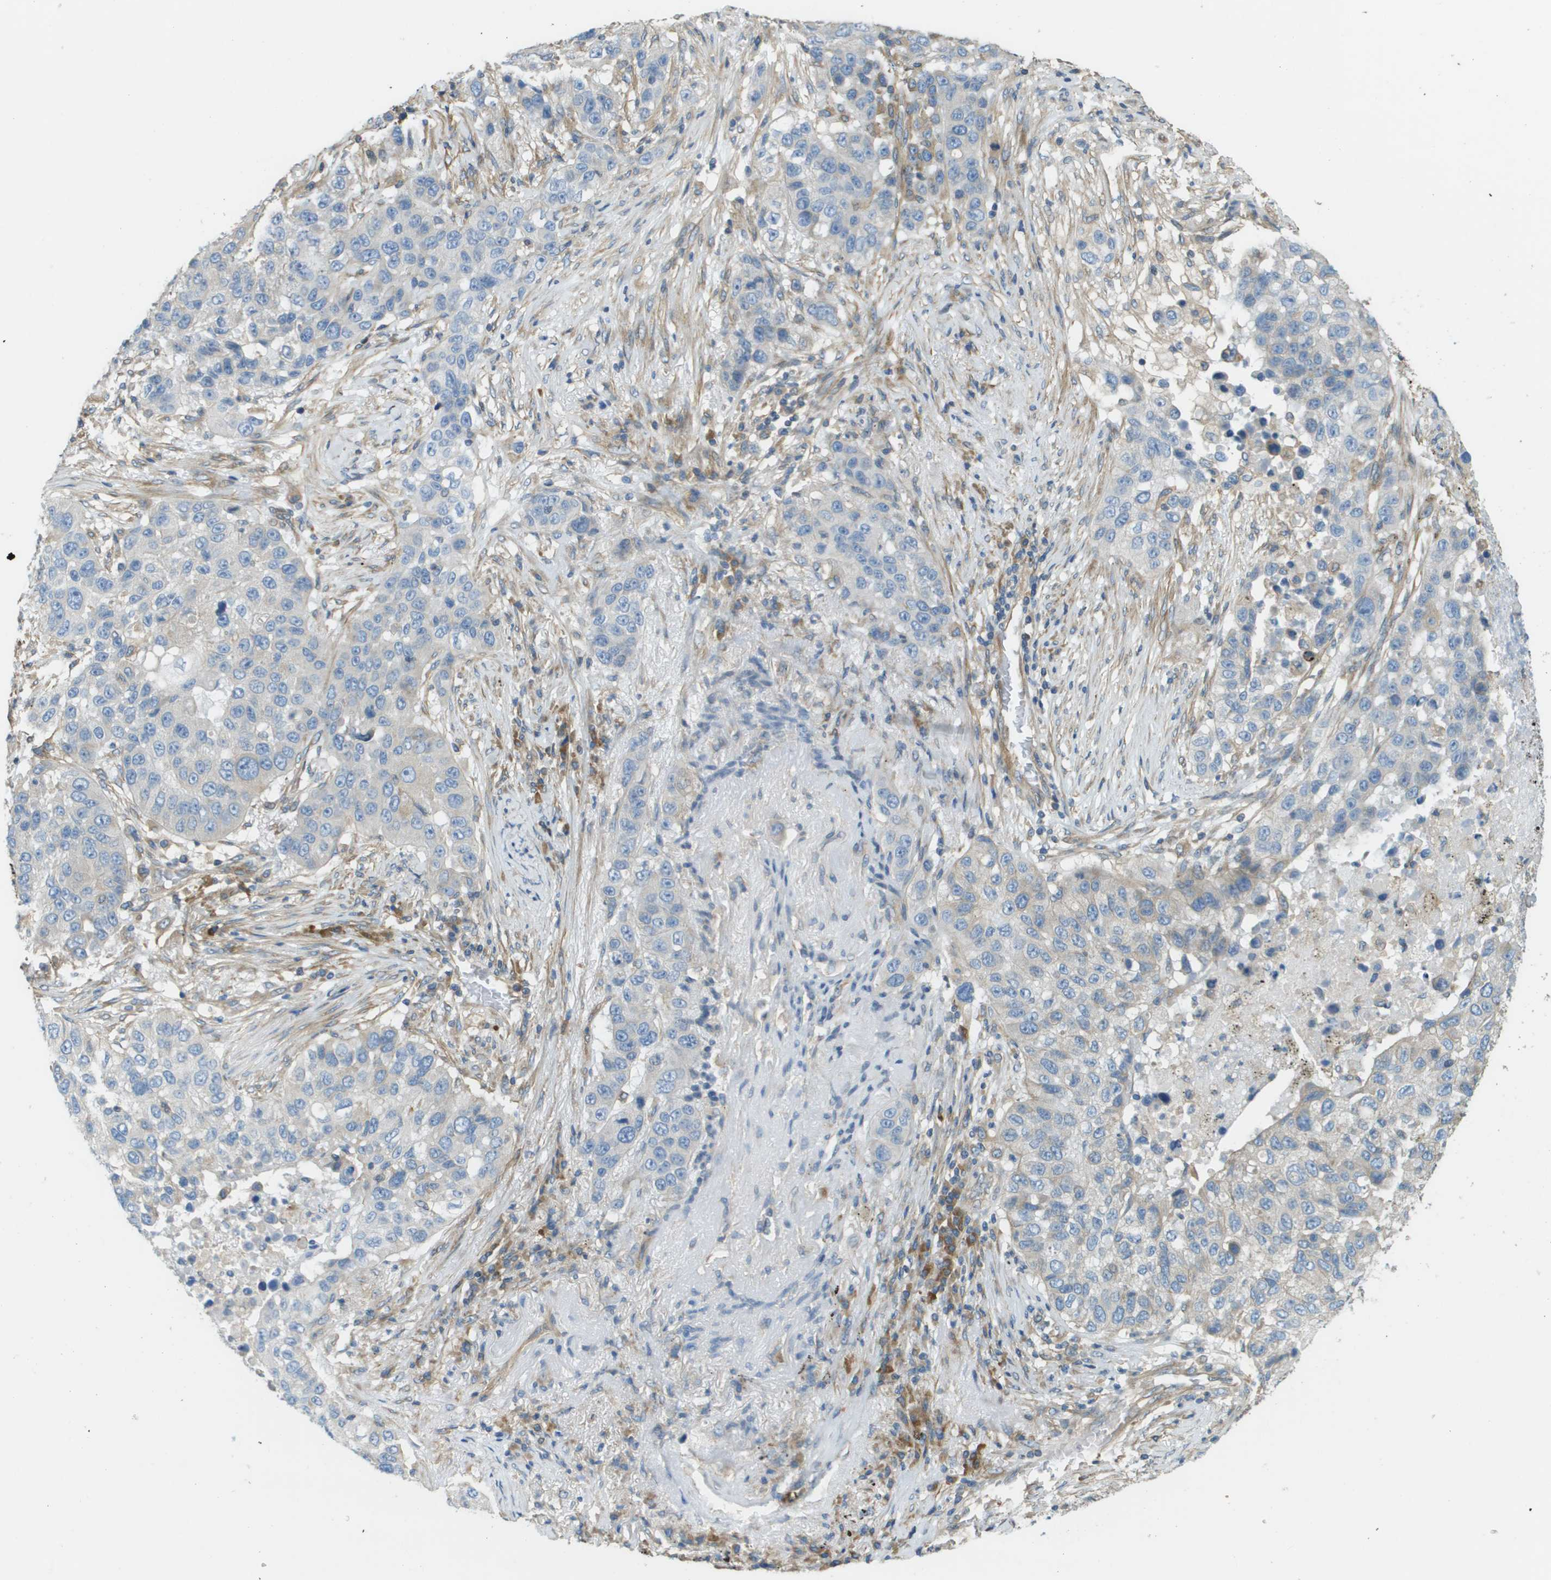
{"staining": {"intensity": "negative", "quantity": "none", "location": "none"}, "tissue": "lung cancer", "cell_type": "Tumor cells", "image_type": "cancer", "snomed": [{"axis": "morphology", "description": "Squamous cell carcinoma, NOS"}, {"axis": "topography", "description": "Lung"}], "caption": "Immunohistochemical staining of human squamous cell carcinoma (lung) displays no significant positivity in tumor cells.", "gene": "DNAJB11", "patient": {"sex": "male", "age": 57}}